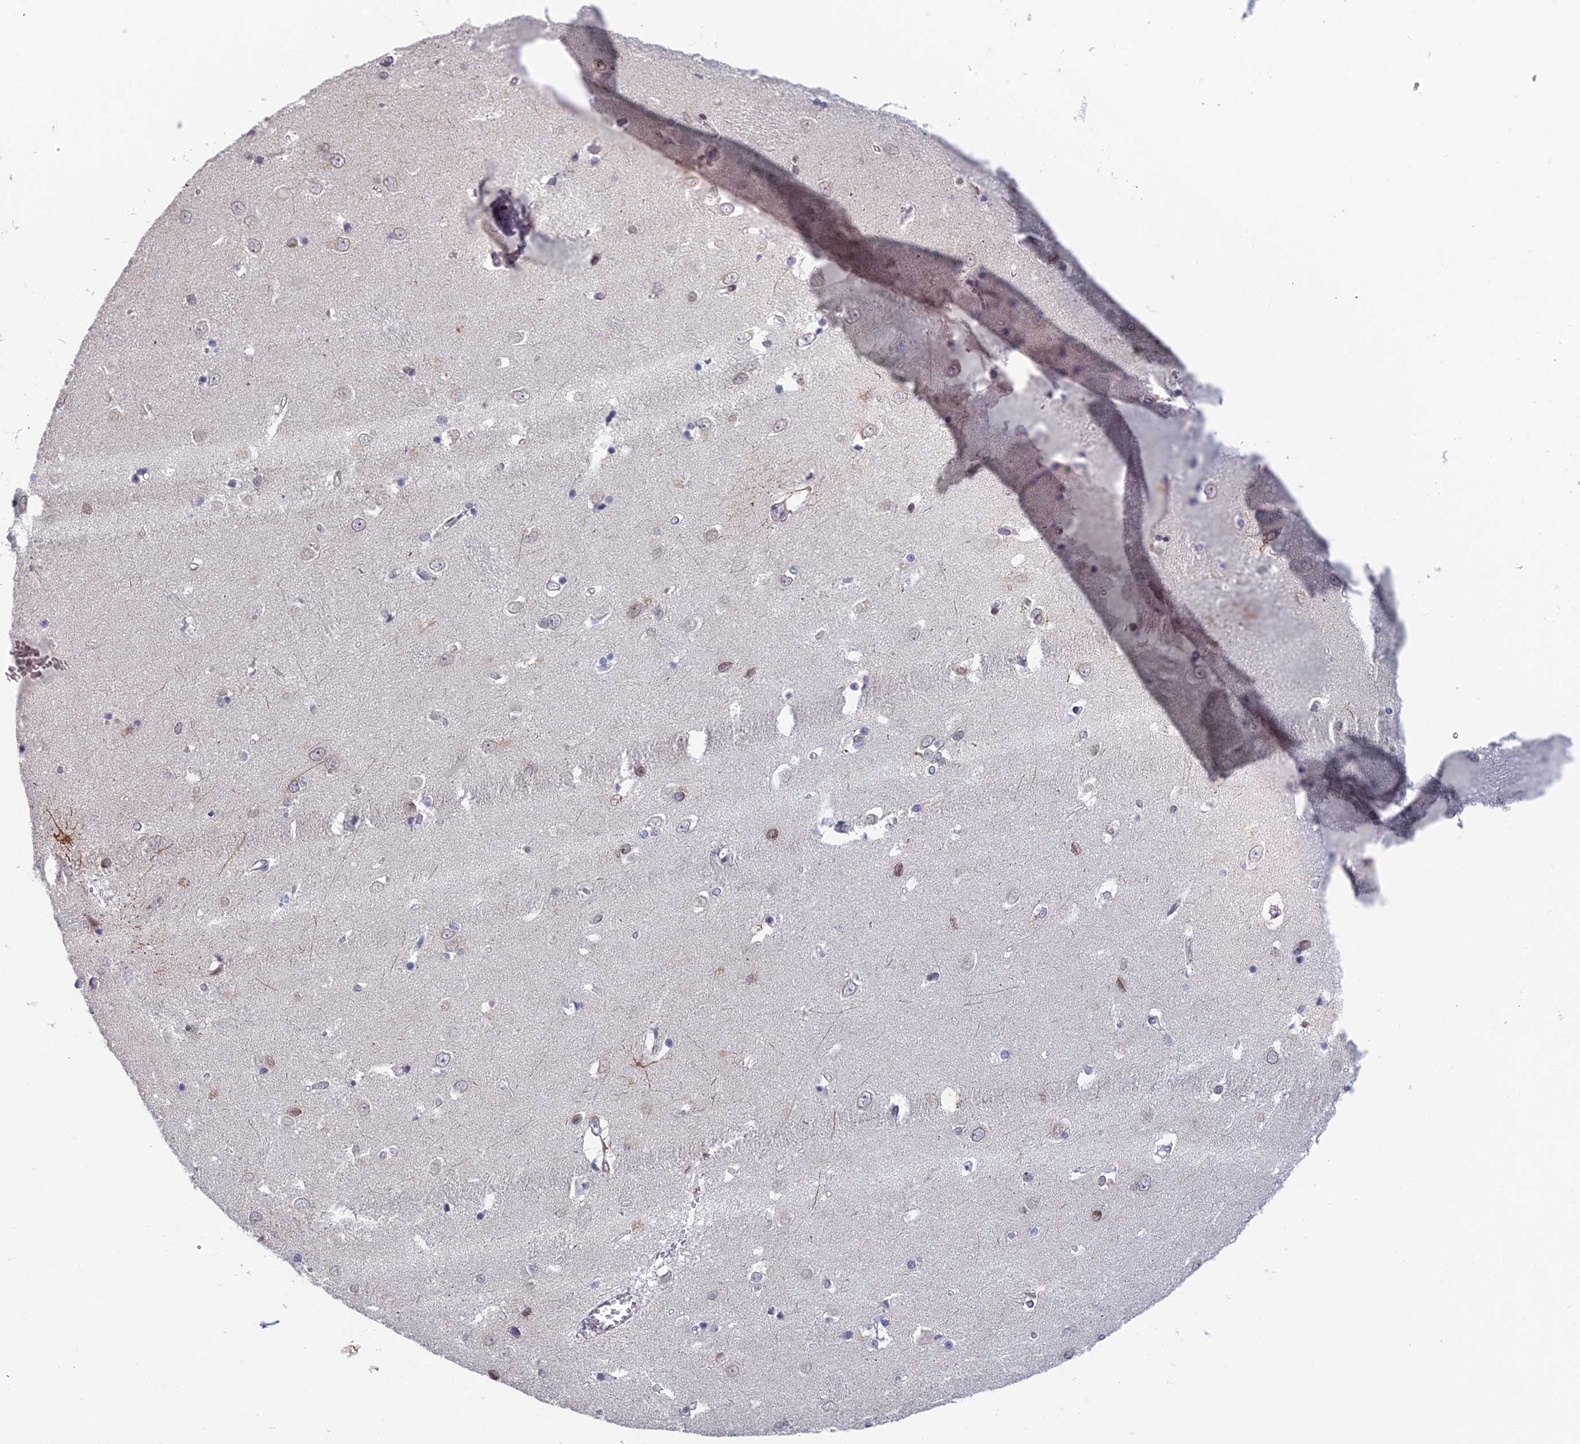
{"staining": {"intensity": "negative", "quantity": "none", "location": "none"}, "tissue": "caudate", "cell_type": "Glial cells", "image_type": "normal", "snomed": [{"axis": "morphology", "description": "Normal tissue, NOS"}, {"axis": "topography", "description": "Lateral ventricle wall"}], "caption": "Immunohistochemistry (IHC) micrograph of benign caudate: caudate stained with DAB (3,3'-diaminobenzidine) demonstrates no significant protein staining in glial cells.", "gene": "PPP1R26", "patient": {"sex": "male", "age": 37}}